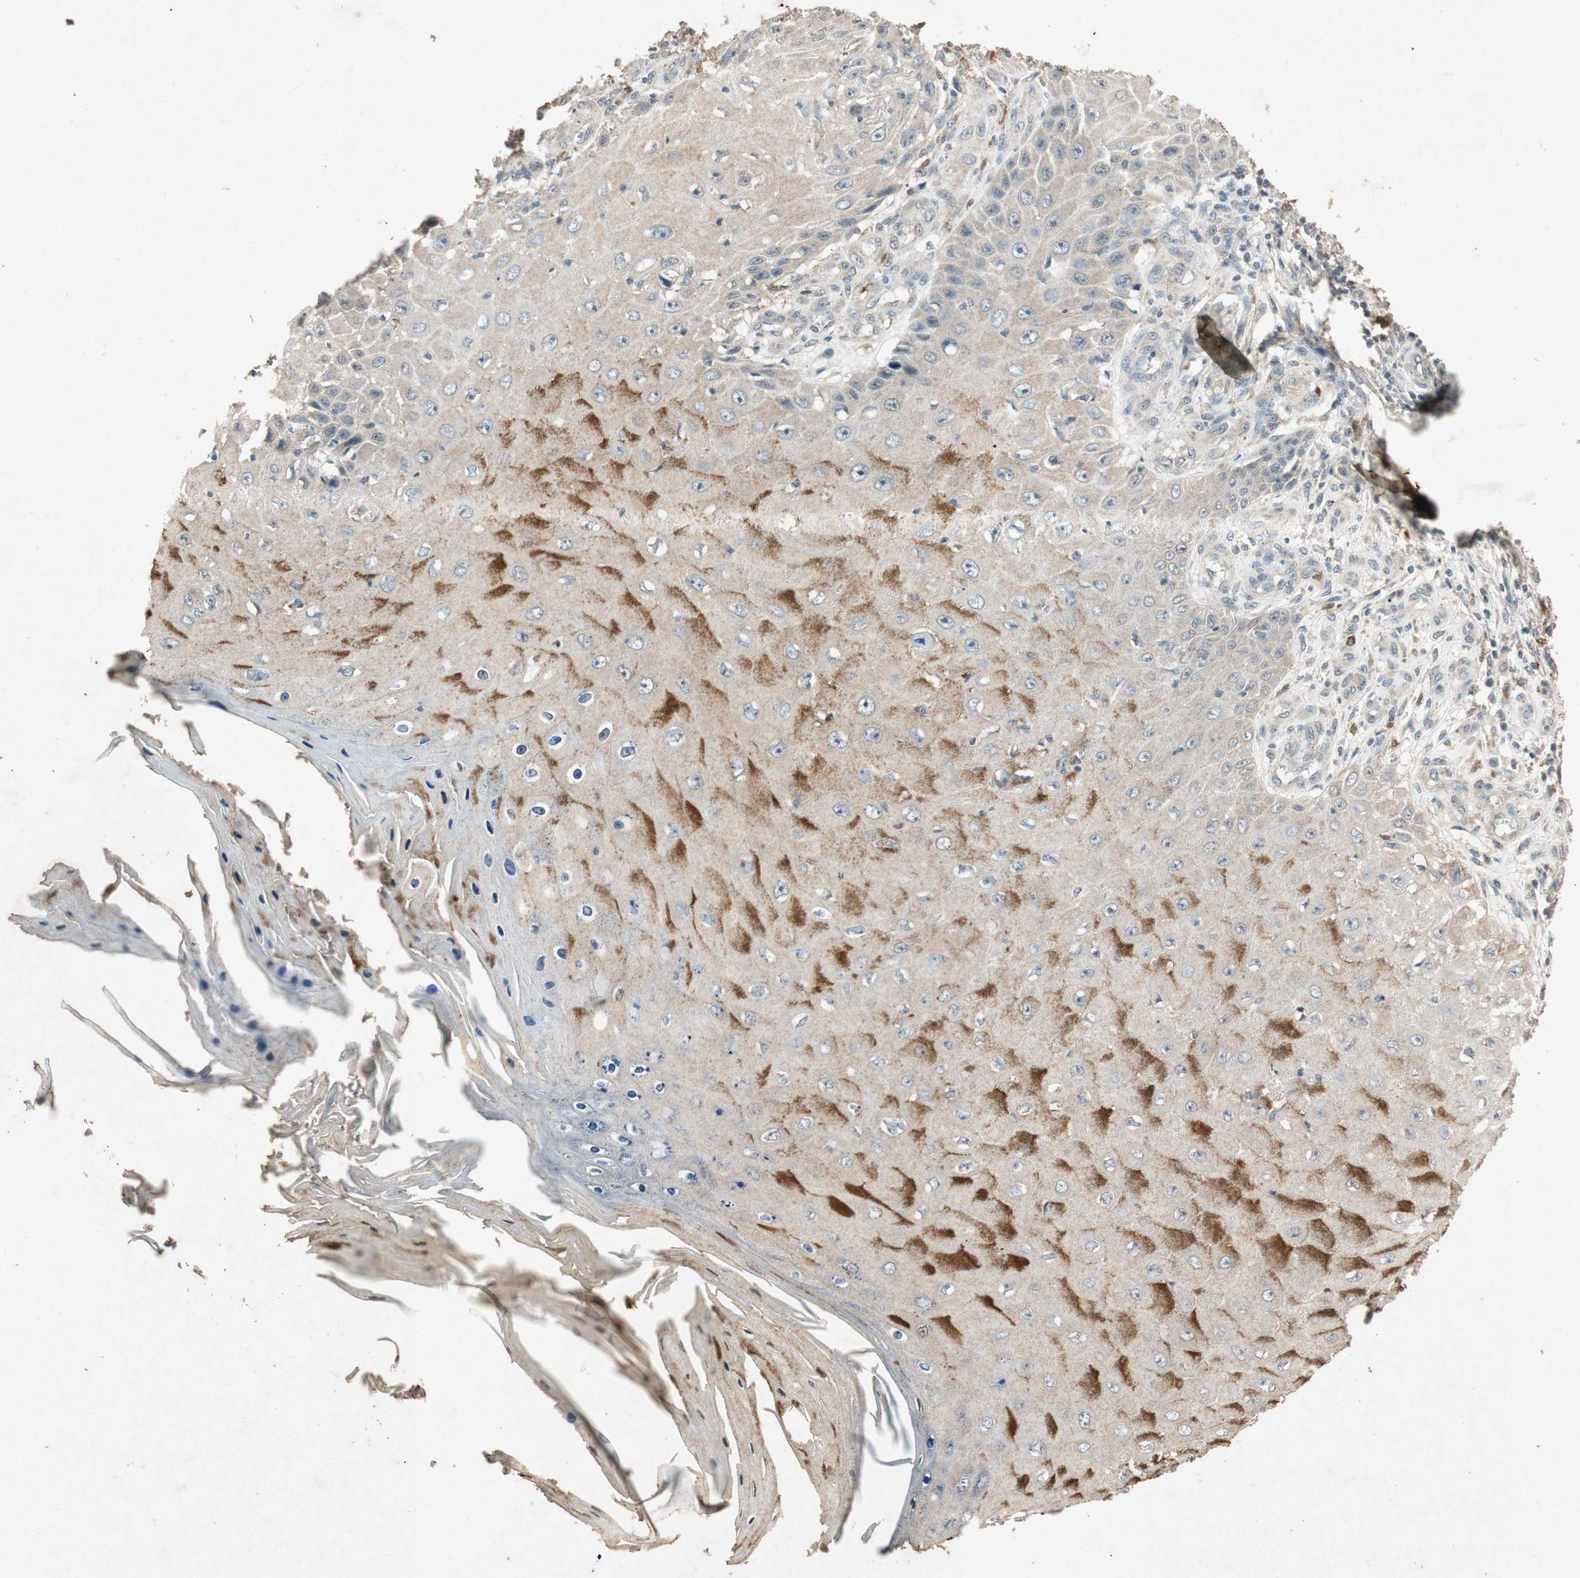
{"staining": {"intensity": "weak", "quantity": ">75%", "location": "cytoplasmic/membranous"}, "tissue": "skin cancer", "cell_type": "Tumor cells", "image_type": "cancer", "snomed": [{"axis": "morphology", "description": "Squamous cell carcinoma, NOS"}, {"axis": "topography", "description": "Skin"}], "caption": "A photomicrograph of skin squamous cell carcinoma stained for a protein displays weak cytoplasmic/membranous brown staining in tumor cells.", "gene": "MSRB1", "patient": {"sex": "female", "age": 73}}